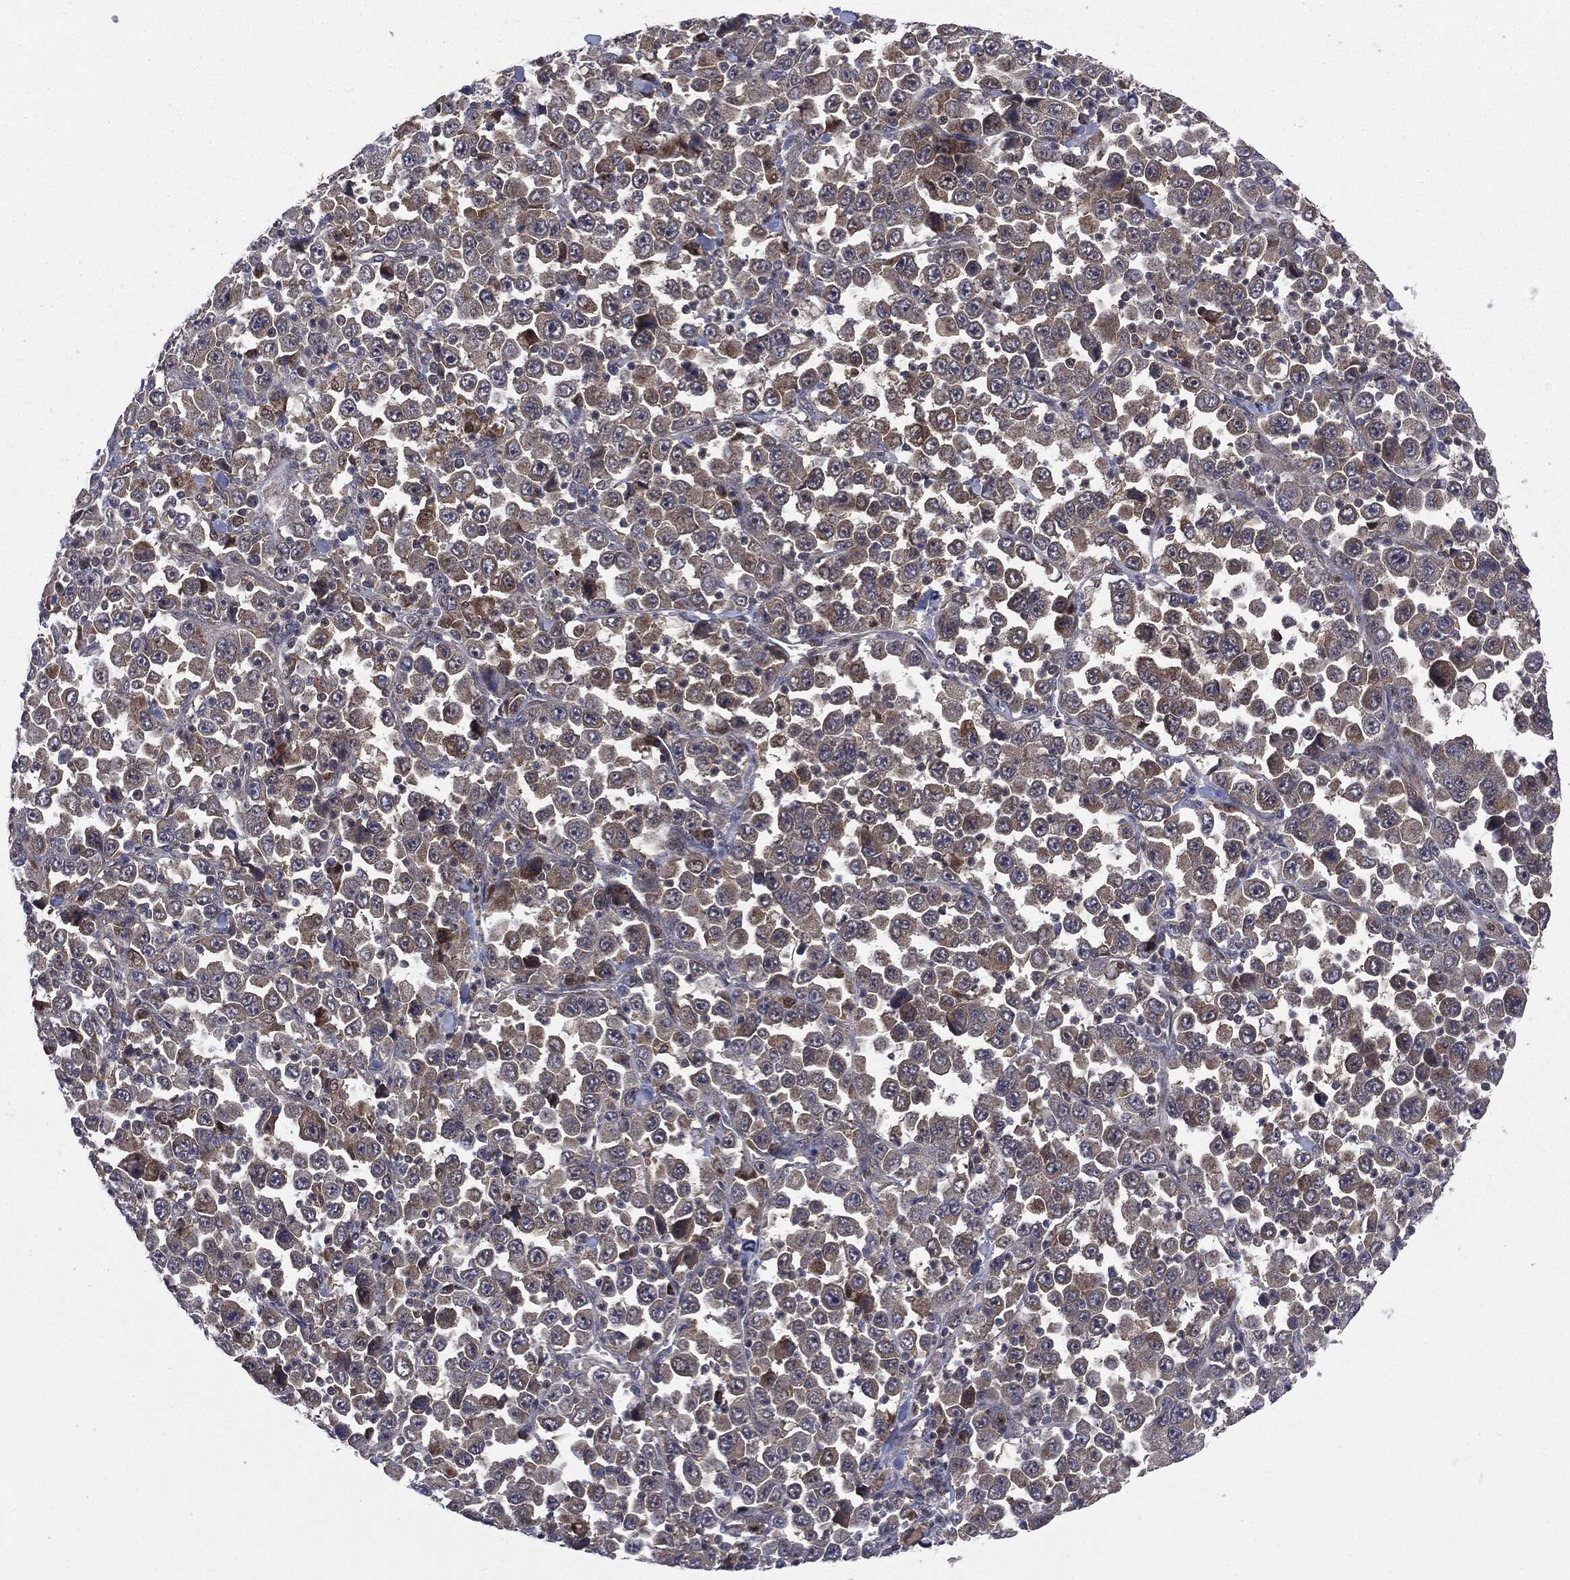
{"staining": {"intensity": "negative", "quantity": "none", "location": "none"}, "tissue": "stomach cancer", "cell_type": "Tumor cells", "image_type": "cancer", "snomed": [{"axis": "morphology", "description": "Normal tissue, NOS"}, {"axis": "morphology", "description": "Adenocarcinoma, NOS"}, {"axis": "topography", "description": "Stomach, upper"}, {"axis": "topography", "description": "Stomach"}], "caption": "Immunohistochemical staining of human stomach cancer displays no significant expression in tumor cells.", "gene": "PTPA", "patient": {"sex": "male", "age": 59}}